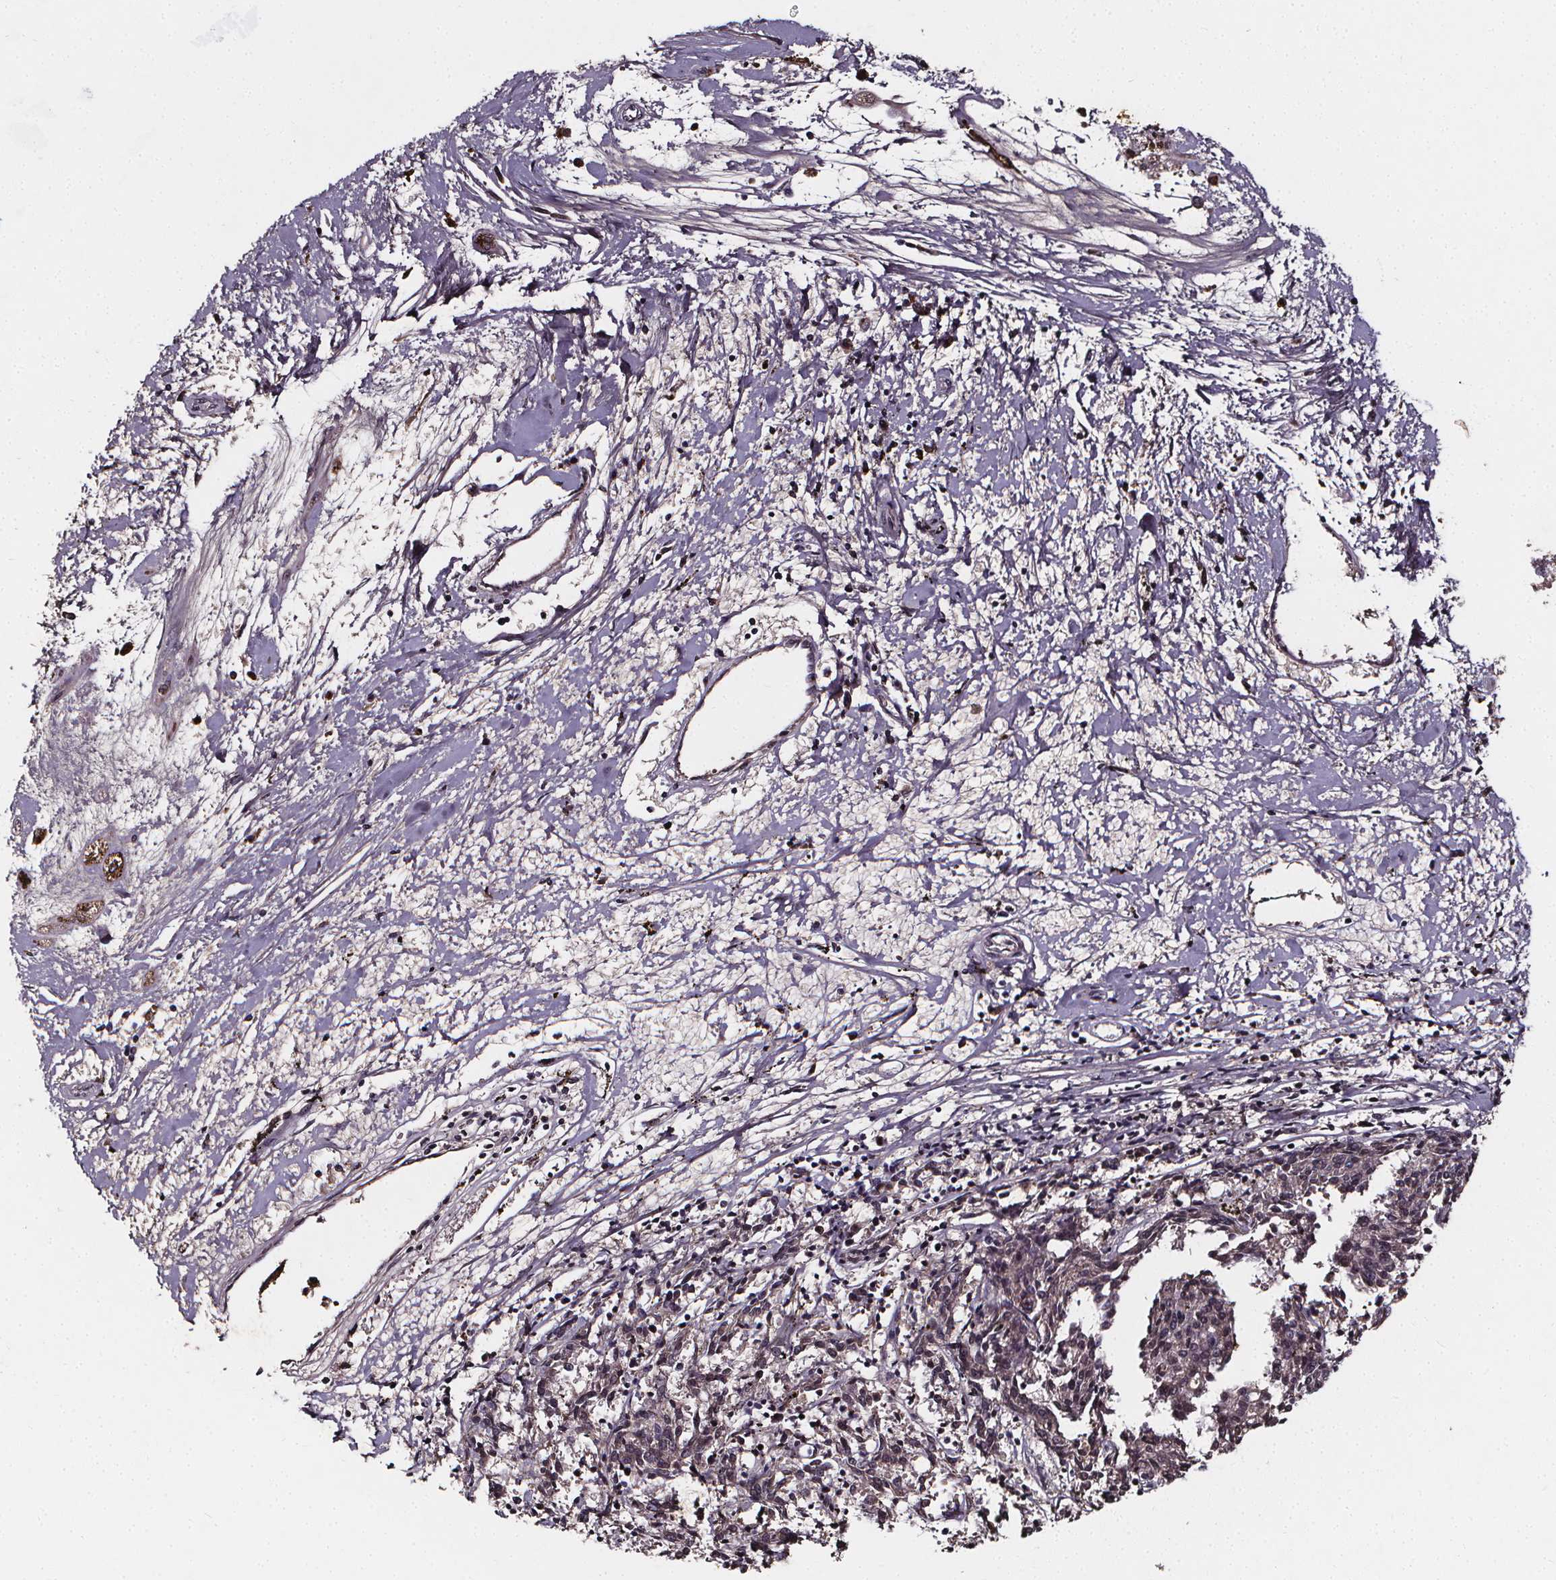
{"staining": {"intensity": "negative", "quantity": "none", "location": "none"}, "tissue": "melanoma", "cell_type": "Tumor cells", "image_type": "cancer", "snomed": [{"axis": "morphology", "description": "Malignant melanoma, NOS"}, {"axis": "topography", "description": "Skin"}], "caption": "Tumor cells show no significant protein positivity in malignant melanoma.", "gene": "SPAG8", "patient": {"sex": "female", "age": 72}}